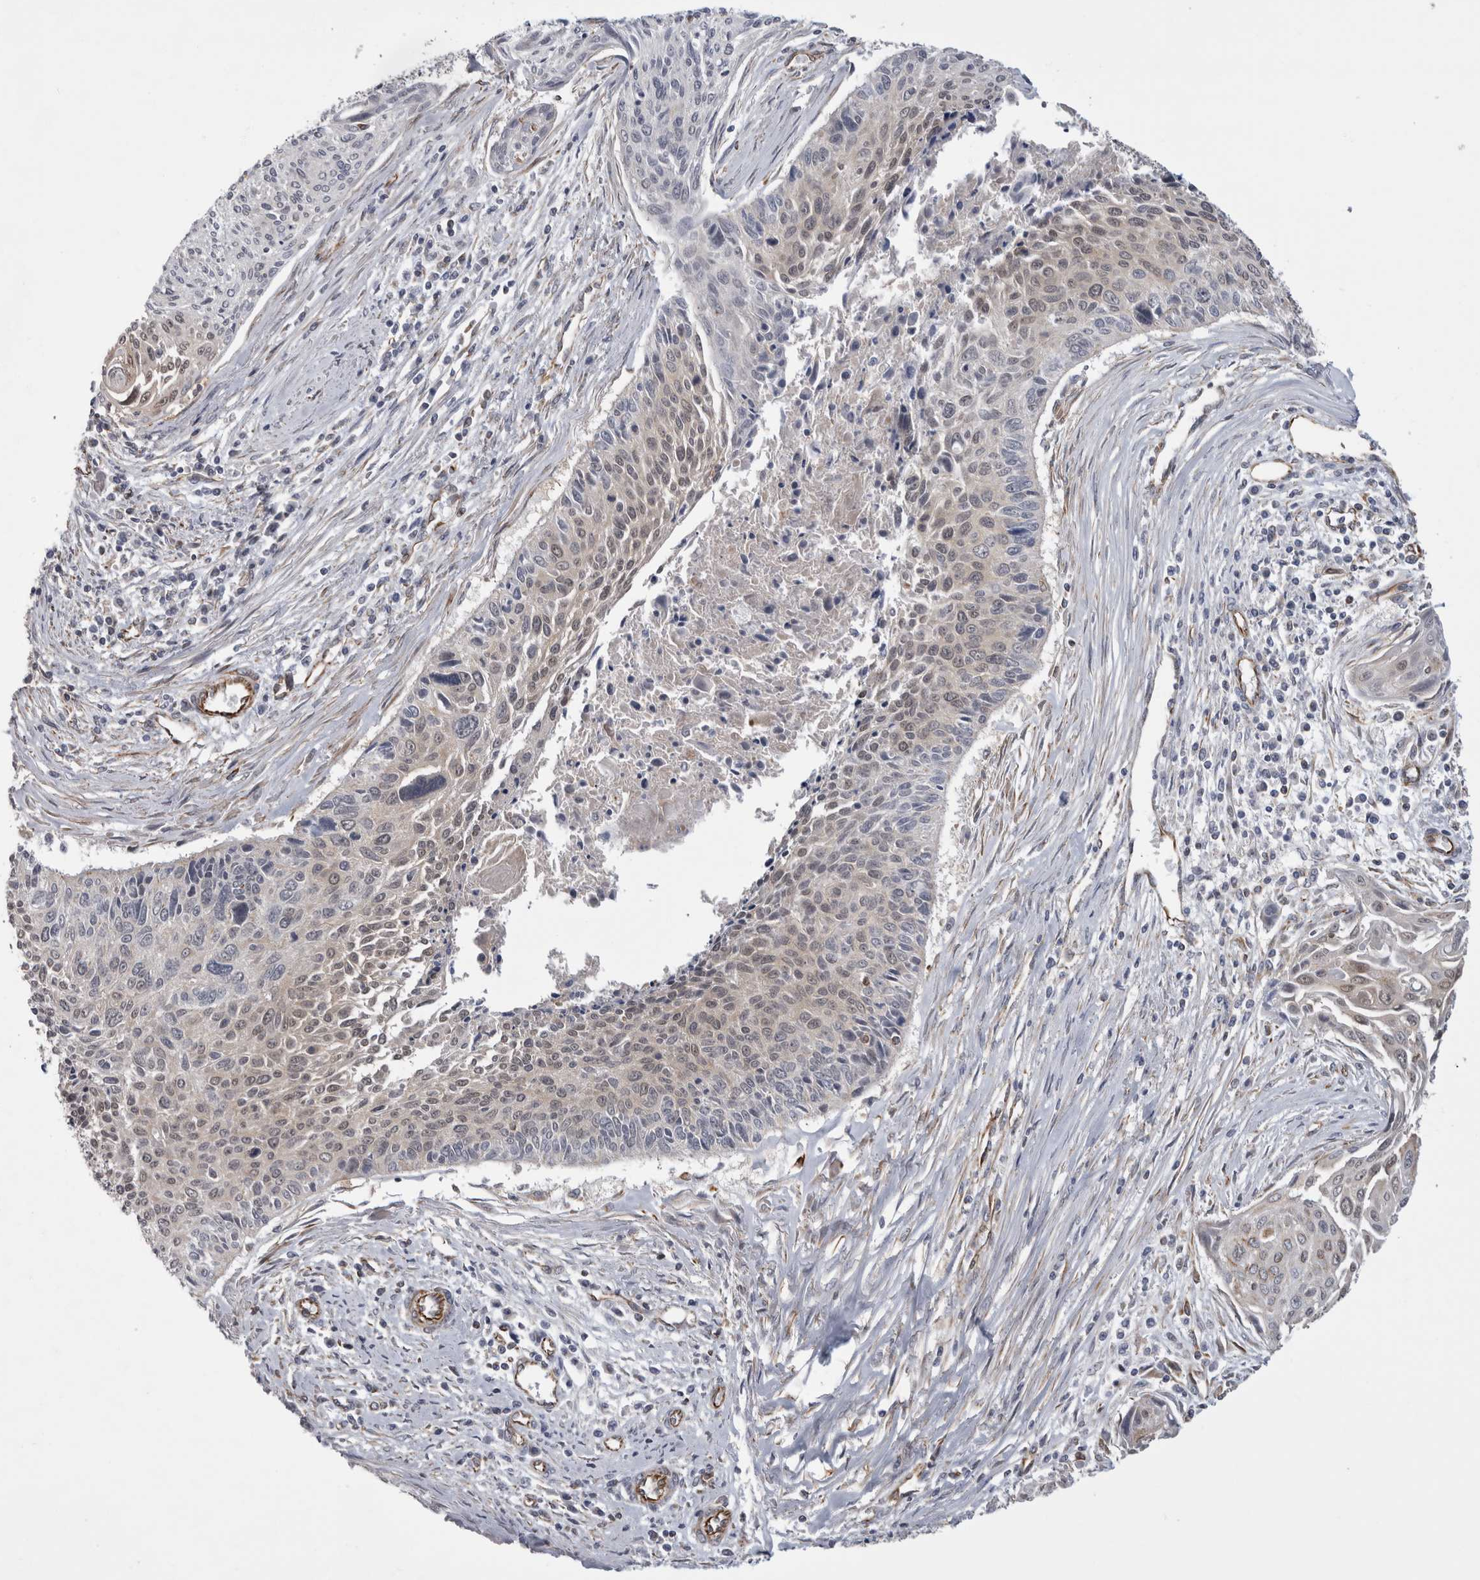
{"staining": {"intensity": "weak", "quantity": "<25%", "location": "cytoplasmic/membranous,nuclear"}, "tissue": "cervical cancer", "cell_type": "Tumor cells", "image_type": "cancer", "snomed": [{"axis": "morphology", "description": "Squamous cell carcinoma, NOS"}, {"axis": "topography", "description": "Cervix"}], "caption": "The immunohistochemistry micrograph has no significant staining in tumor cells of cervical squamous cell carcinoma tissue.", "gene": "ACOT7", "patient": {"sex": "female", "age": 55}}